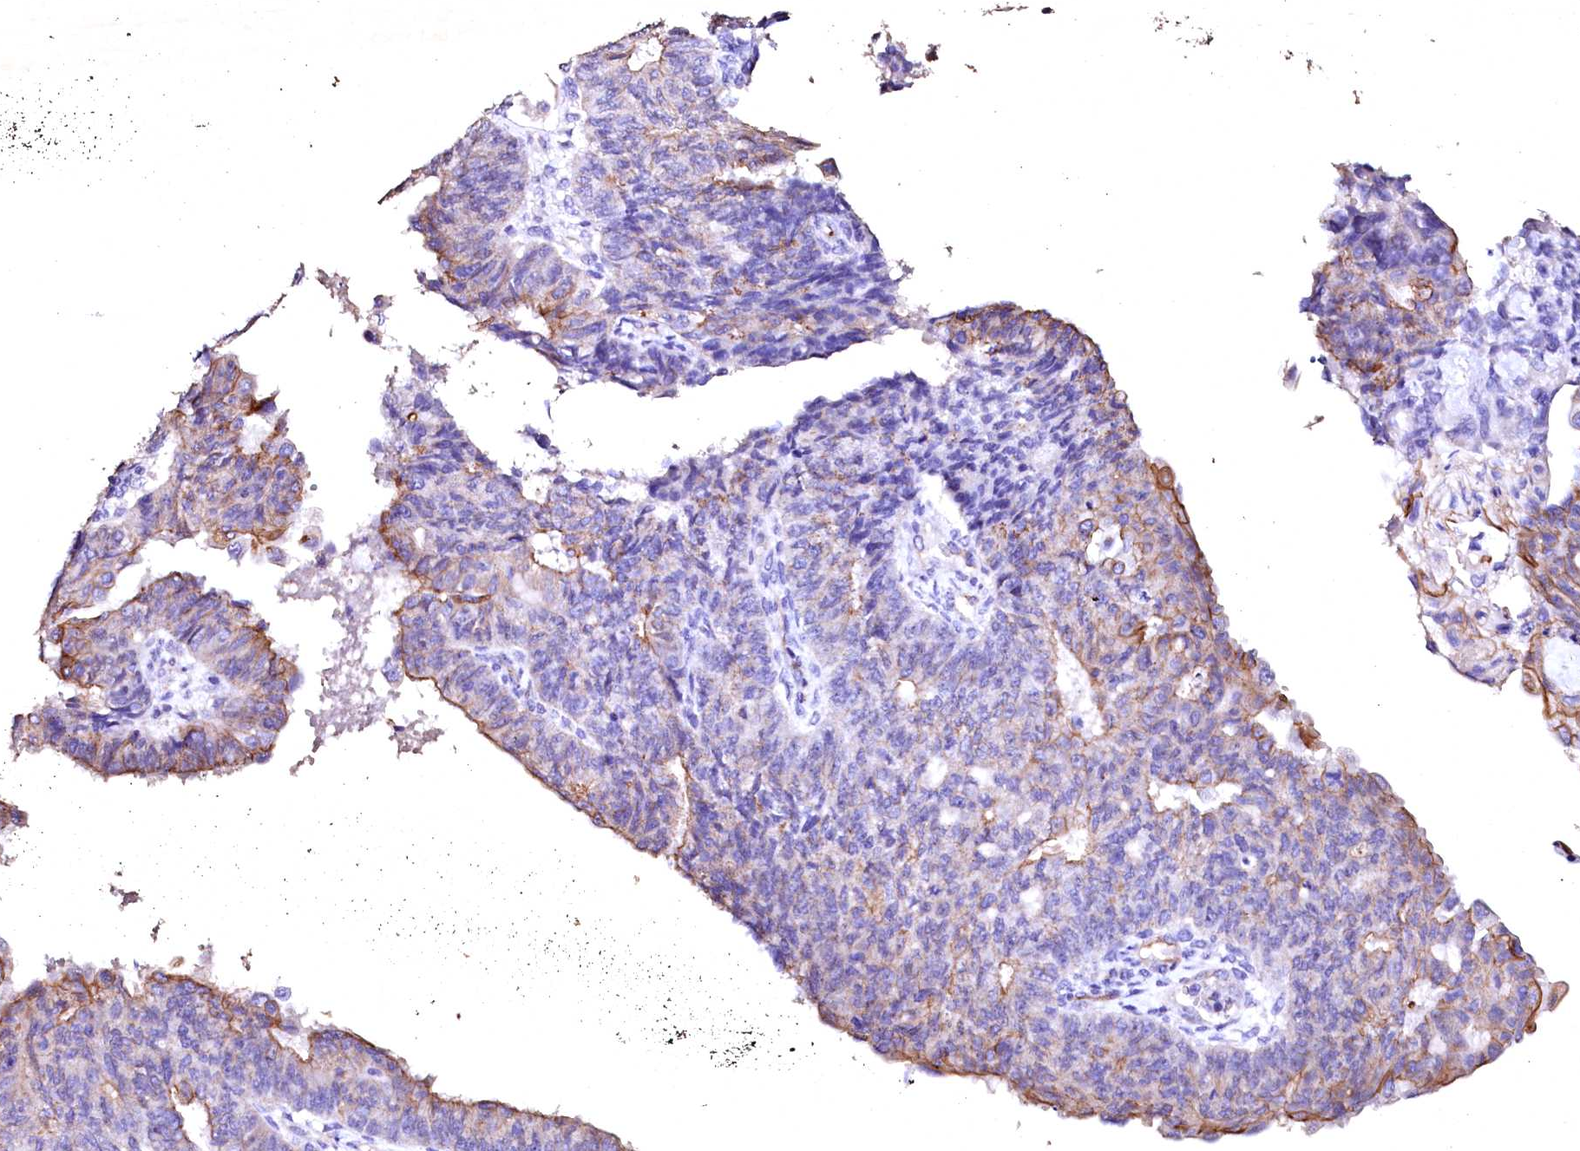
{"staining": {"intensity": "weak", "quantity": "<25%", "location": "cytoplasmic/membranous"}, "tissue": "endometrial cancer", "cell_type": "Tumor cells", "image_type": "cancer", "snomed": [{"axis": "morphology", "description": "Adenocarcinoma, NOS"}, {"axis": "topography", "description": "Endometrium"}], "caption": "The micrograph reveals no significant staining in tumor cells of endometrial adenocarcinoma. (Stains: DAB (3,3'-diaminobenzidine) immunohistochemistry with hematoxylin counter stain, Microscopy: brightfield microscopy at high magnification).", "gene": "VPS36", "patient": {"sex": "female", "age": 32}}